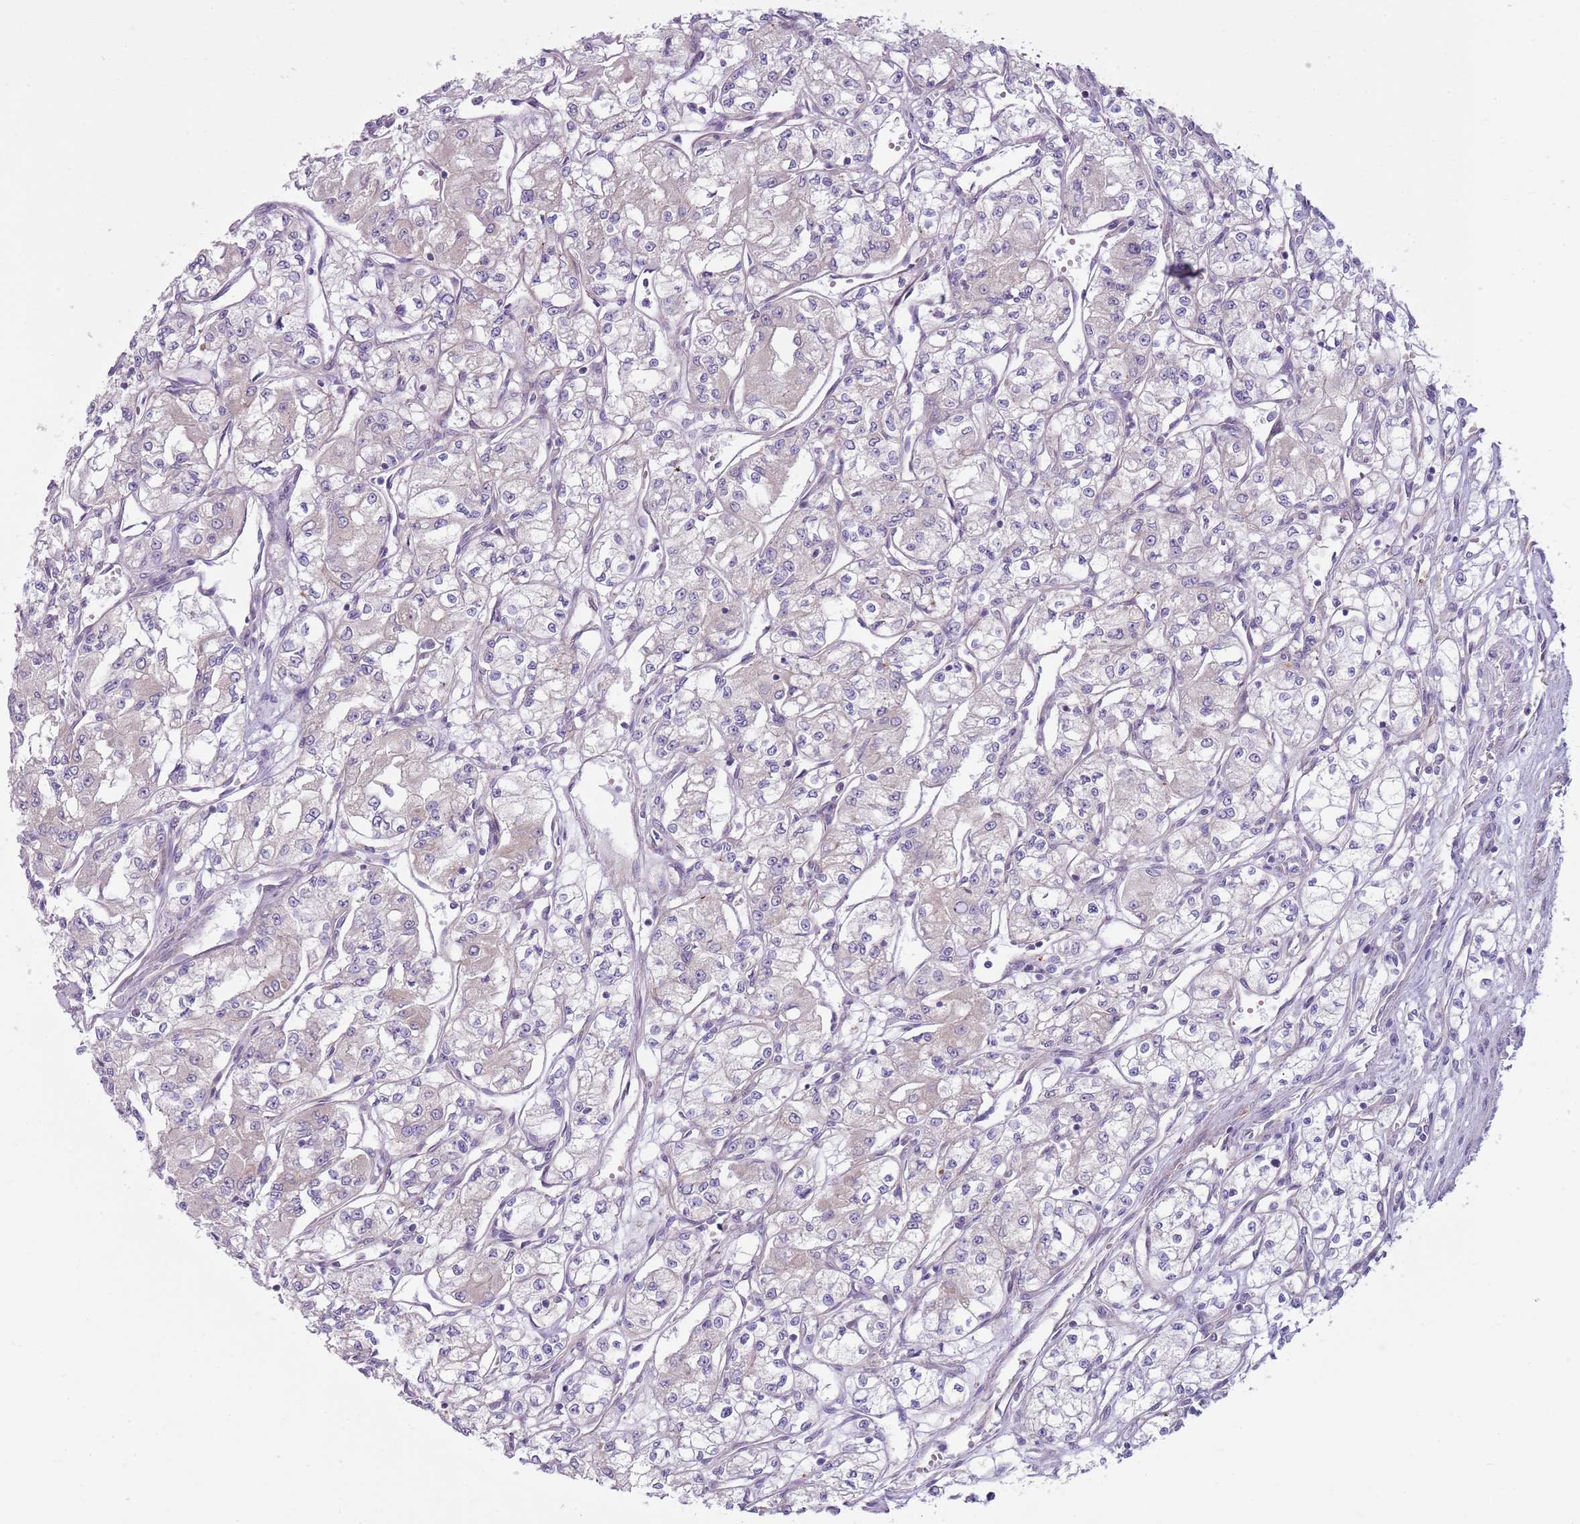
{"staining": {"intensity": "negative", "quantity": "none", "location": "none"}, "tissue": "renal cancer", "cell_type": "Tumor cells", "image_type": "cancer", "snomed": [{"axis": "morphology", "description": "Adenocarcinoma, NOS"}, {"axis": "topography", "description": "Kidney"}], "caption": "IHC photomicrograph of neoplastic tissue: human adenocarcinoma (renal) stained with DAB (3,3'-diaminobenzidine) demonstrates no significant protein positivity in tumor cells.", "gene": "SNX1", "patient": {"sex": "male", "age": 59}}